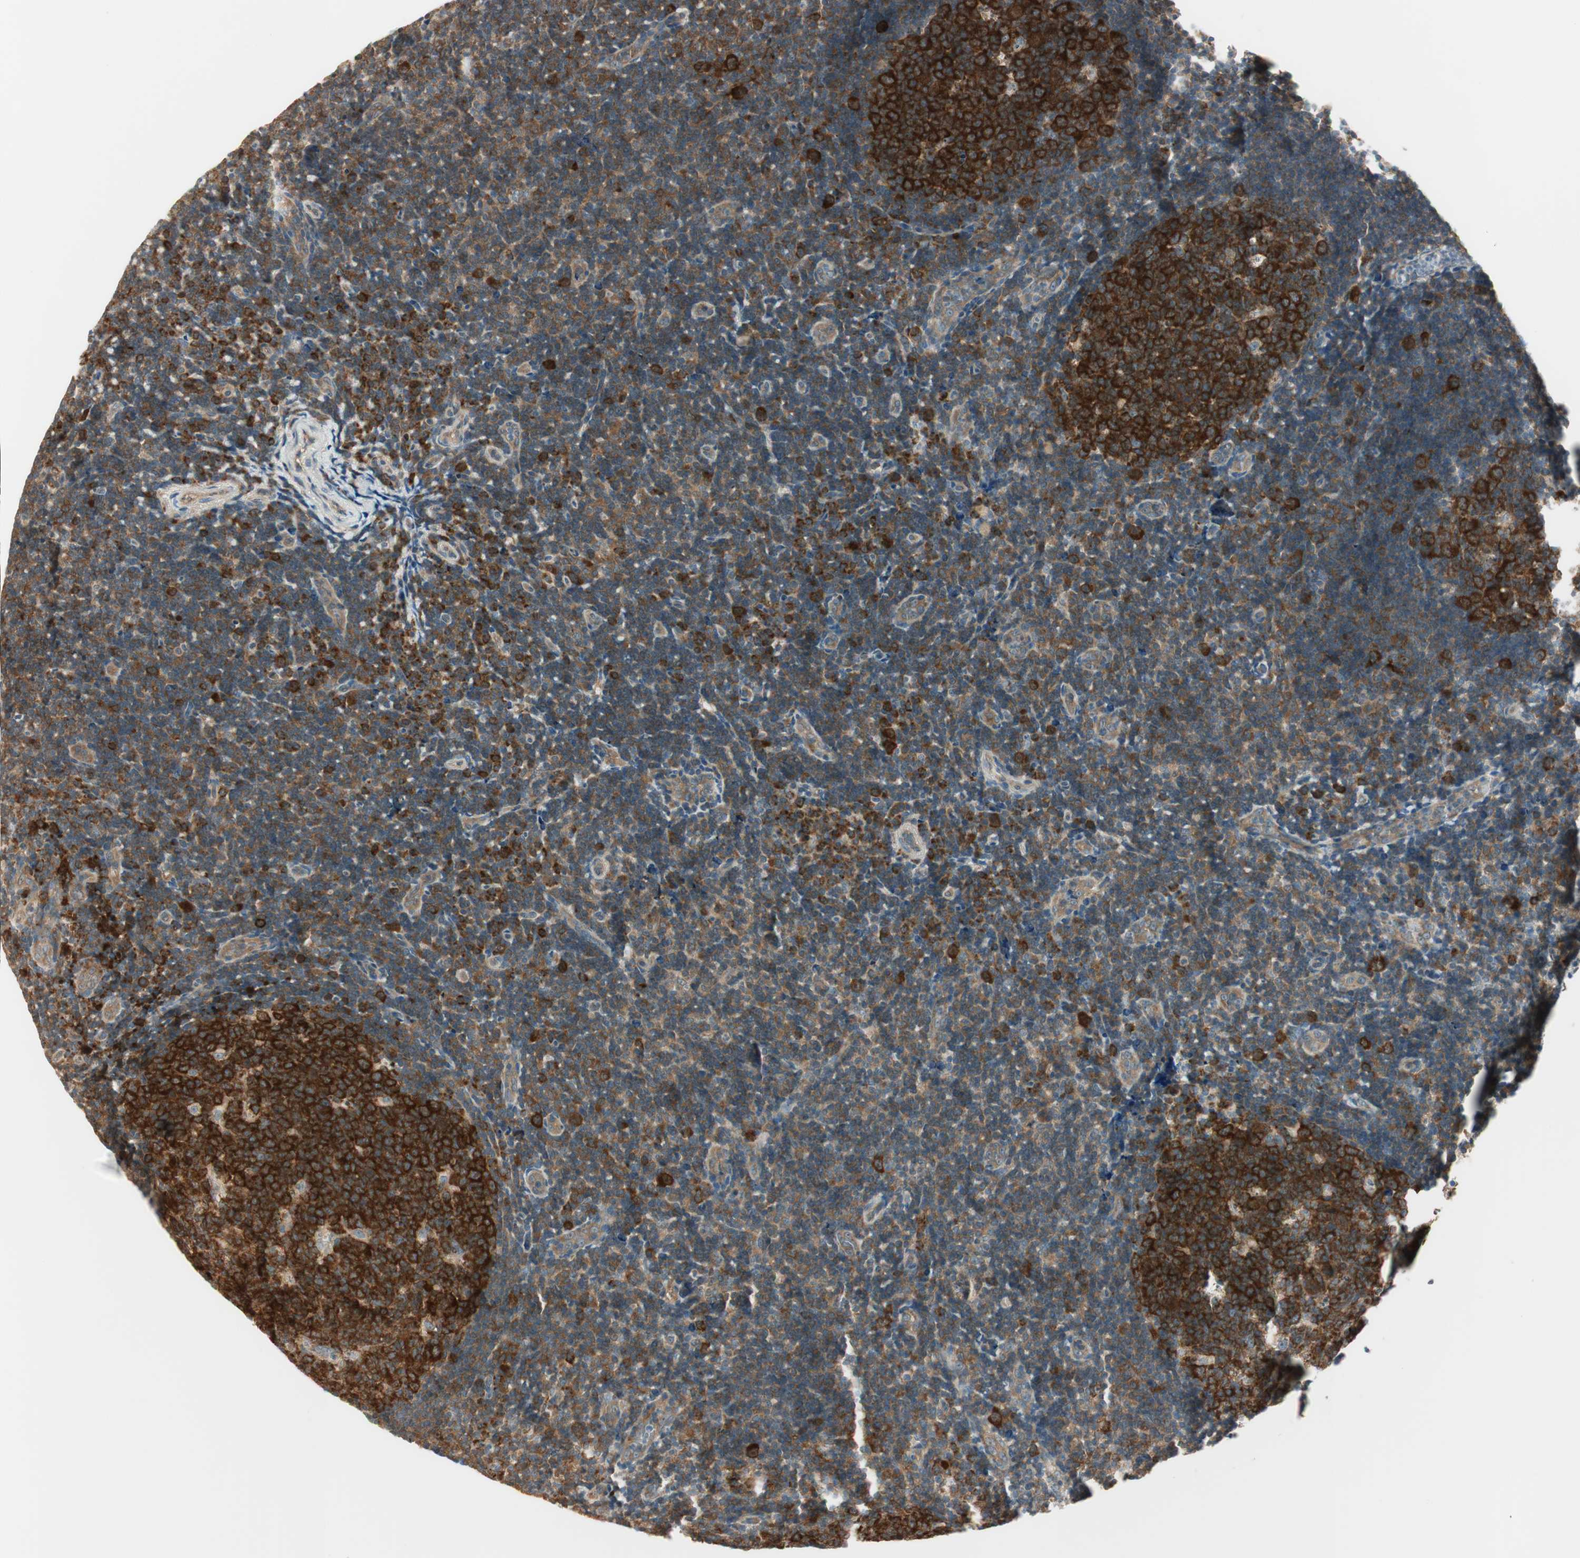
{"staining": {"intensity": "strong", "quantity": "25%-75%", "location": "cytoplasmic/membranous"}, "tissue": "tonsil", "cell_type": "Germinal center cells", "image_type": "normal", "snomed": [{"axis": "morphology", "description": "Normal tissue, NOS"}, {"axis": "topography", "description": "Tonsil"}], "caption": "About 25%-75% of germinal center cells in normal human tonsil show strong cytoplasmic/membranous protein positivity as visualized by brown immunohistochemical staining.", "gene": "IPO5", "patient": {"sex": "female", "age": 40}}